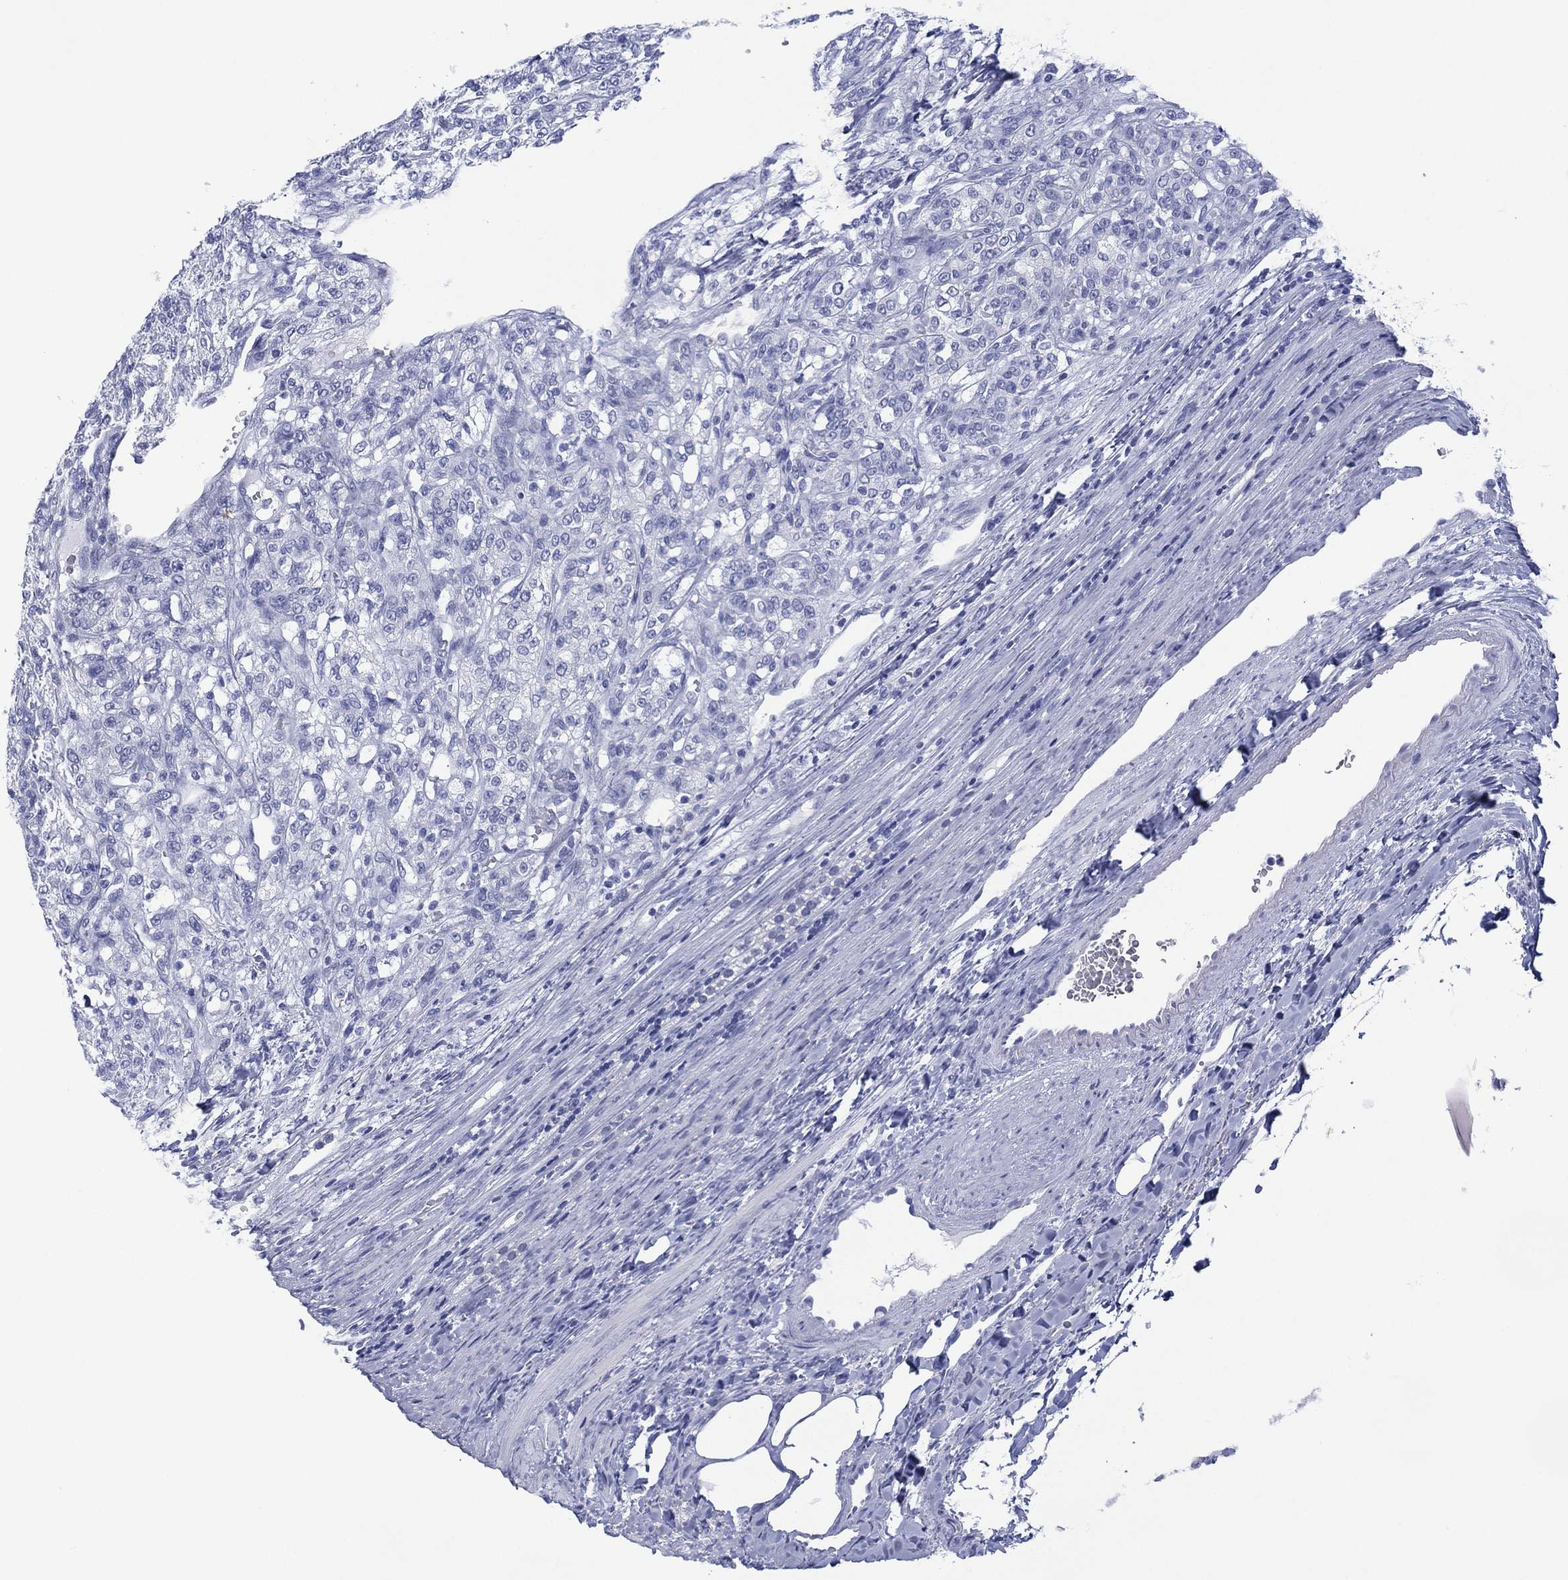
{"staining": {"intensity": "negative", "quantity": "none", "location": "none"}, "tissue": "renal cancer", "cell_type": "Tumor cells", "image_type": "cancer", "snomed": [{"axis": "morphology", "description": "Adenocarcinoma, NOS"}, {"axis": "topography", "description": "Kidney"}], "caption": "High power microscopy histopathology image of an immunohistochemistry image of renal adenocarcinoma, revealing no significant positivity in tumor cells. Brightfield microscopy of immunohistochemistry (IHC) stained with DAB (3,3'-diaminobenzidine) (brown) and hematoxylin (blue), captured at high magnification.", "gene": "DSG1", "patient": {"sex": "female", "age": 63}}